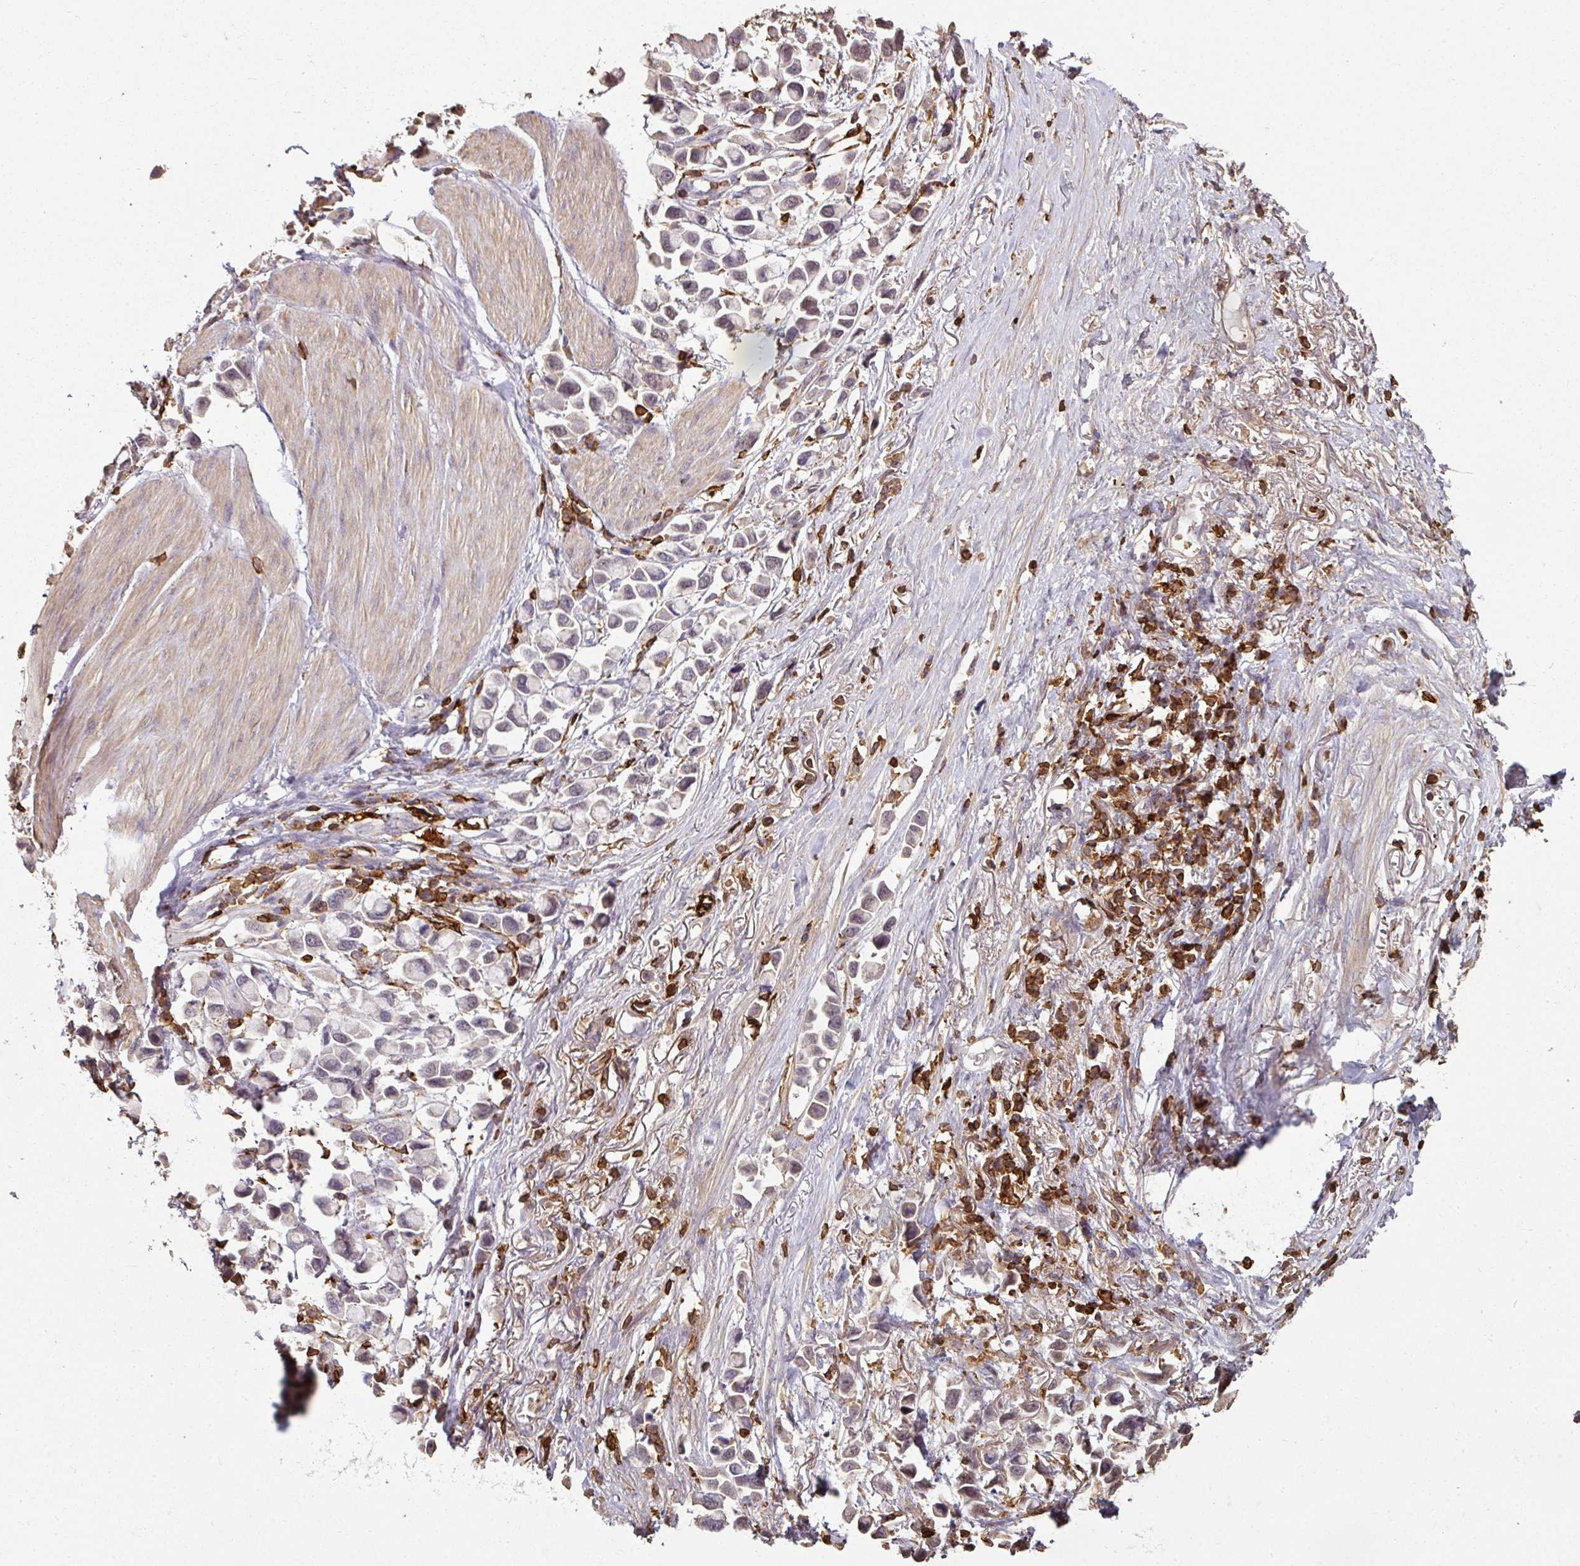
{"staining": {"intensity": "negative", "quantity": "none", "location": "none"}, "tissue": "stomach cancer", "cell_type": "Tumor cells", "image_type": "cancer", "snomed": [{"axis": "morphology", "description": "Adenocarcinoma, NOS"}, {"axis": "topography", "description": "Stomach"}], "caption": "The IHC photomicrograph has no significant expression in tumor cells of stomach cancer (adenocarcinoma) tissue. (Stains: DAB immunohistochemistry (IHC) with hematoxylin counter stain, Microscopy: brightfield microscopy at high magnification).", "gene": "OLFML2B", "patient": {"sex": "female", "age": 81}}